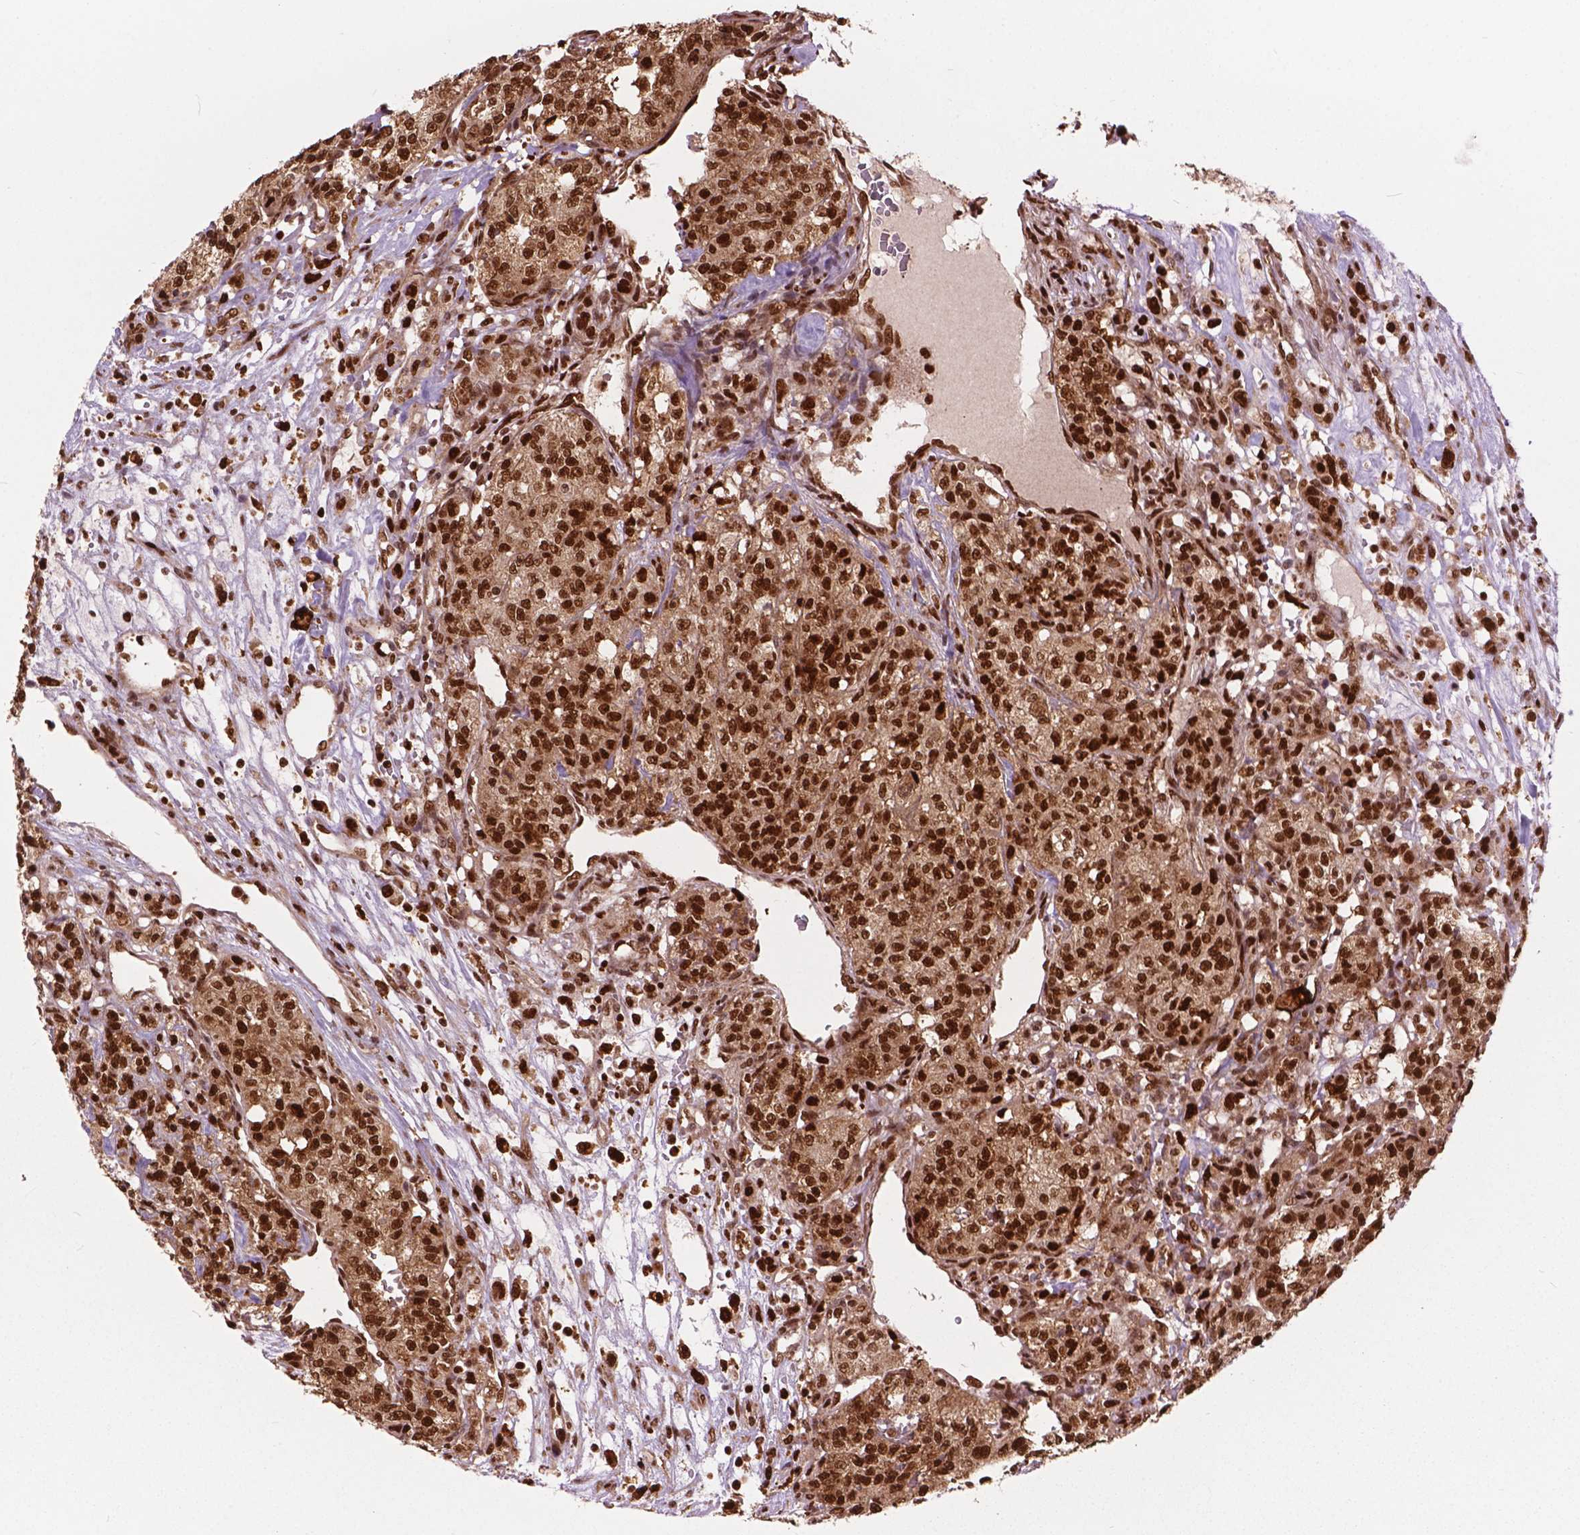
{"staining": {"intensity": "strong", "quantity": ">75%", "location": "nuclear"}, "tissue": "renal cancer", "cell_type": "Tumor cells", "image_type": "cancer", "snomed": [{"axis": "morphology", "description": "Adenocarcinoma, NOS"}, {"axis": "topography", "description": "Kidney"}], "caption": "Protein expression analysis of human adenocarcinoma (renal) reveals strong nuclear positivity in about >75% of tumor cells.", "gene": "ANP32B", "patient": {"sex": "female", "age": 63}}